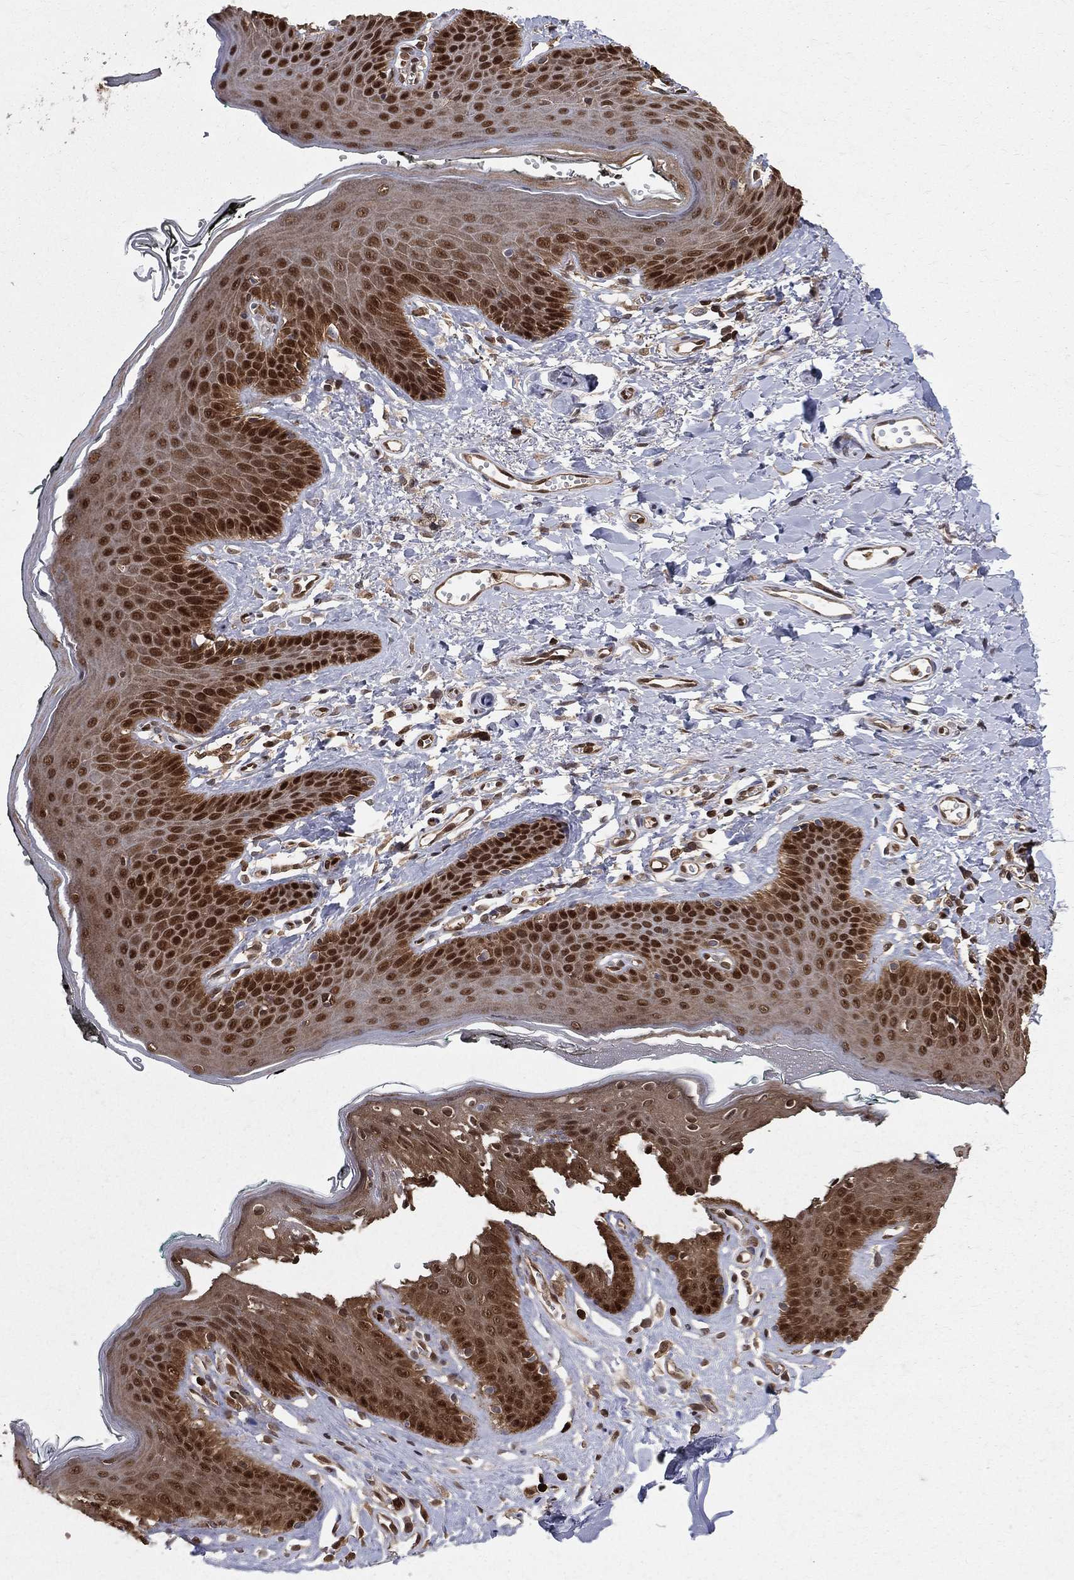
{"staining": {"intensity": "strong", "quantity": ">75%", "location": "nuclear"}, "tissue": "vagina", "cell_type": "Squamous epithelial cells", "image_type": "normal", "snomed": [{"axis": "morphology", "description": "Normal tissue, NOS"}, {"axis": "topography", "description": "Vagina"}], "caption": "Benign vagina was stained to show a protein in brown. There is high levels of strong nuclear expression in about >75% of squamous epithelial cells. Using DAB (3,3'-diaminobenzidine) (brown) and hematoxylin (blue) stains, captured at high magnification using brightfield microscopy.", "gene": "ENO1", "patient": {"sex": "female", "age": 66}}